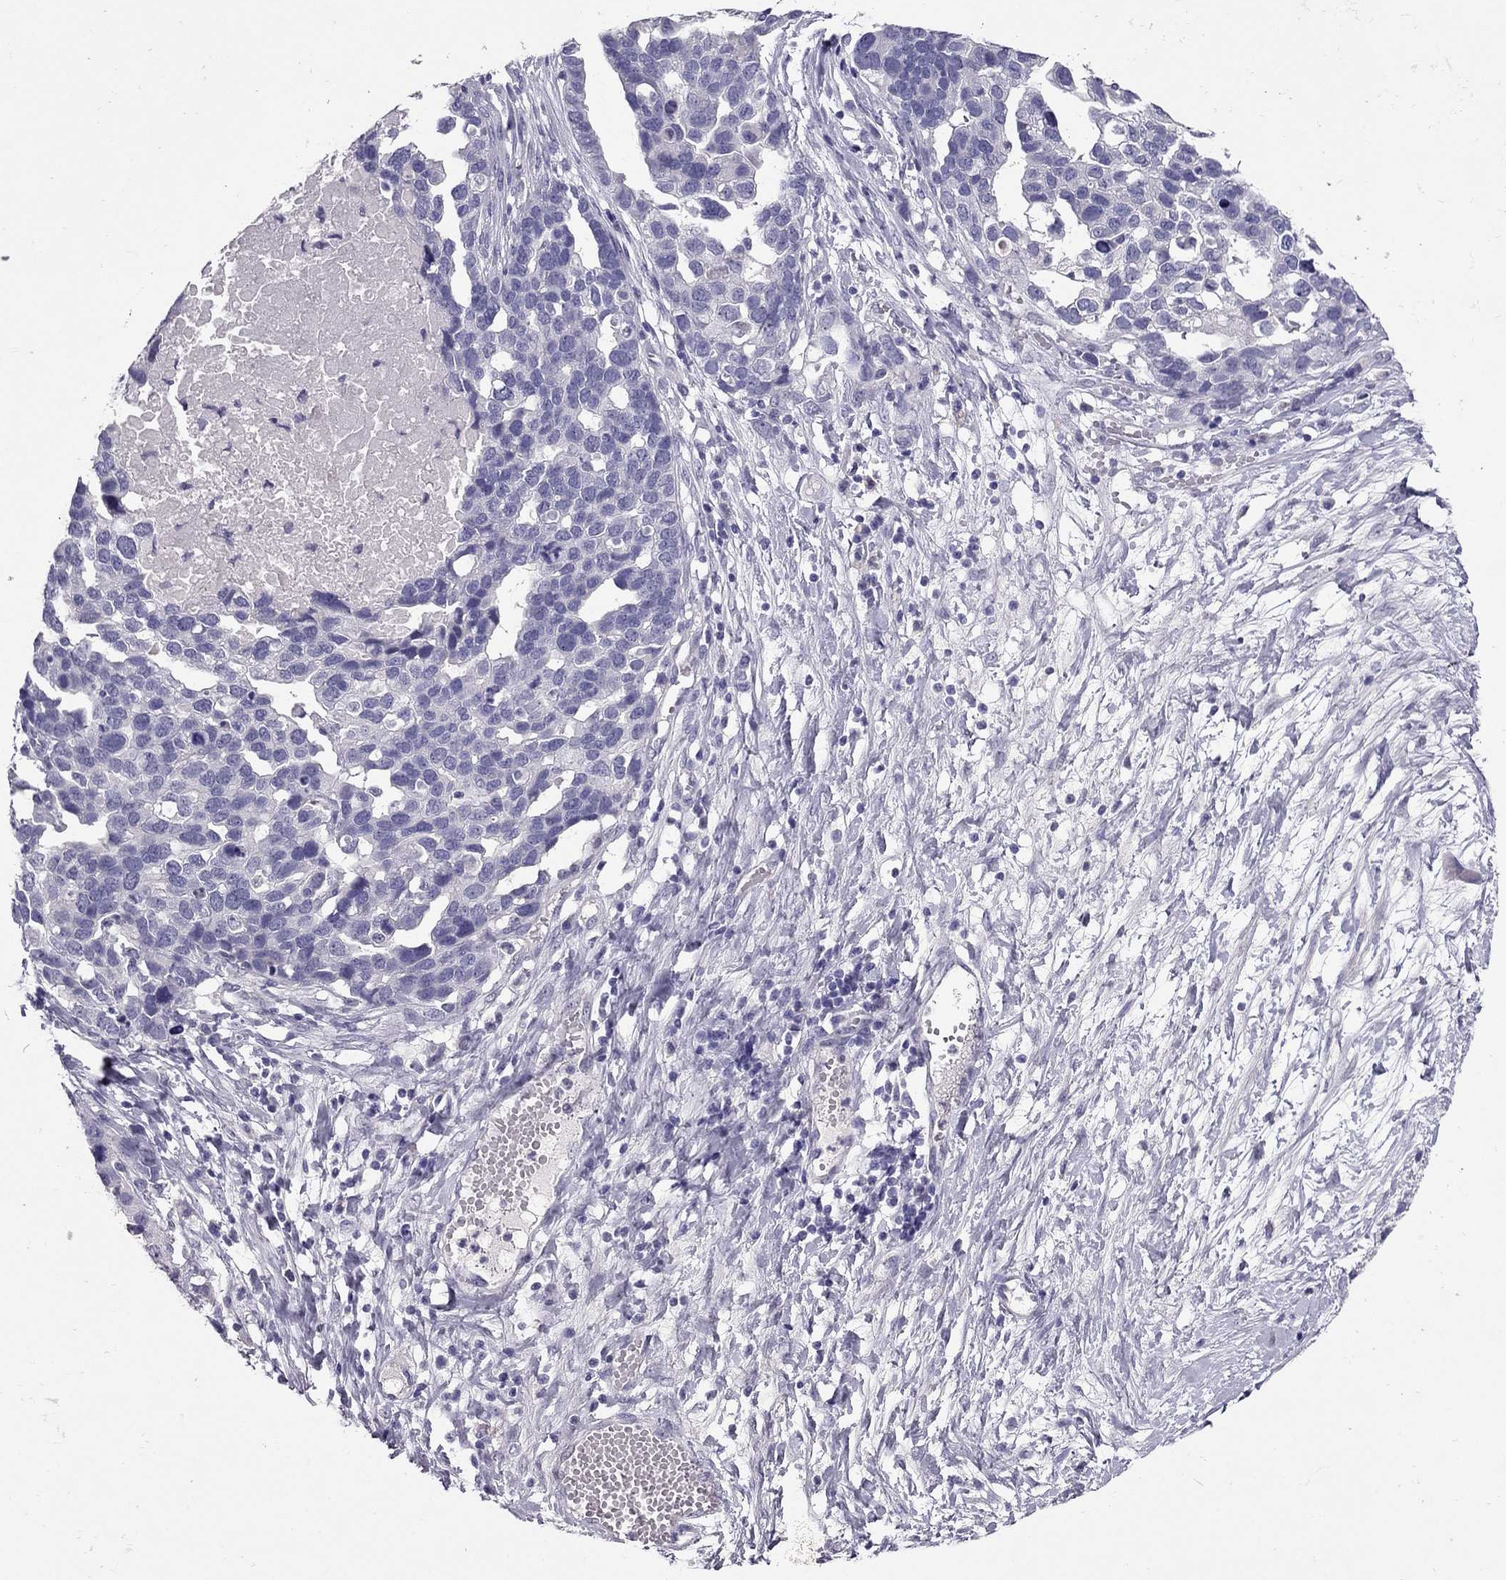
{"staining": {"intensity": "negative", "quantity": "none", "location": "none"}, "tissue": "ovarian cancer", "cell_type": "Tumor cells", "image_type": "cancer", "snomed": [{"axis": "morphology", "description": "Cystadenocarcinoma, serous, NOS"}, {"axis": "topography", "description": "Ovary"}], "caption": "The immunohistochemistry micrograph has no significant expression in tumor cells of serous cystadenocarcinoma (ovarian) tissue.", "gene": "RHO", "patient": {"sex": "female", "age": 54}}